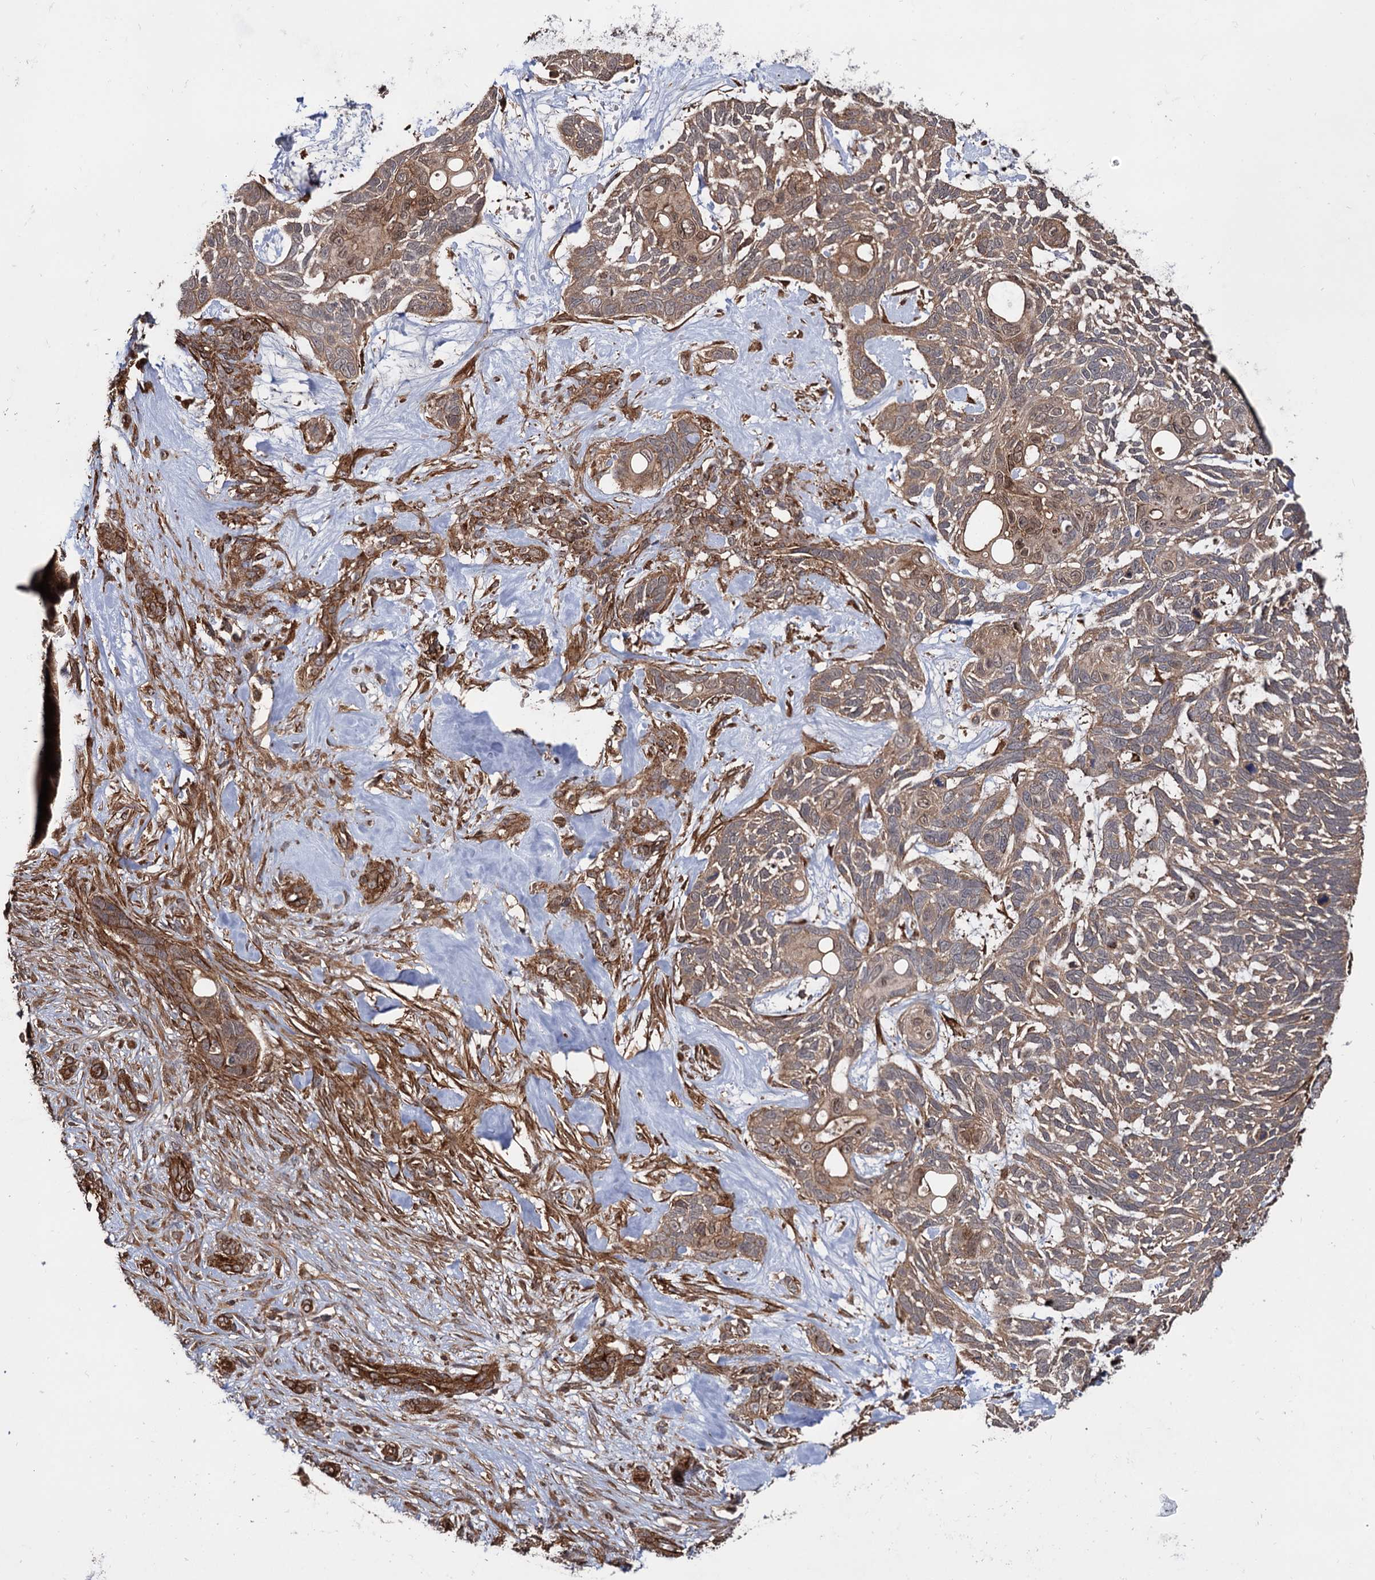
{"staining": {"intensity": "moderate", "quantity": ">75%", "location": "cytoplasmic/membranous"}, "tissue": "skin cancer", "cell_type": "Tumor cells", "image_type": "cancer", "snomed": [{"axis": "morphology", "description": "Basal cell carcinoma"}, {"axis": "topography", "description": "Skin"}], "caption": "This image exhibits IHC staining of human skin basal cell carcinoma, with medium moderate cytoplasmic/membranous staining in about >75% of tumor cells.", "gene": "ATP8B4", "patient": {"sex": "male", "age": 88}}